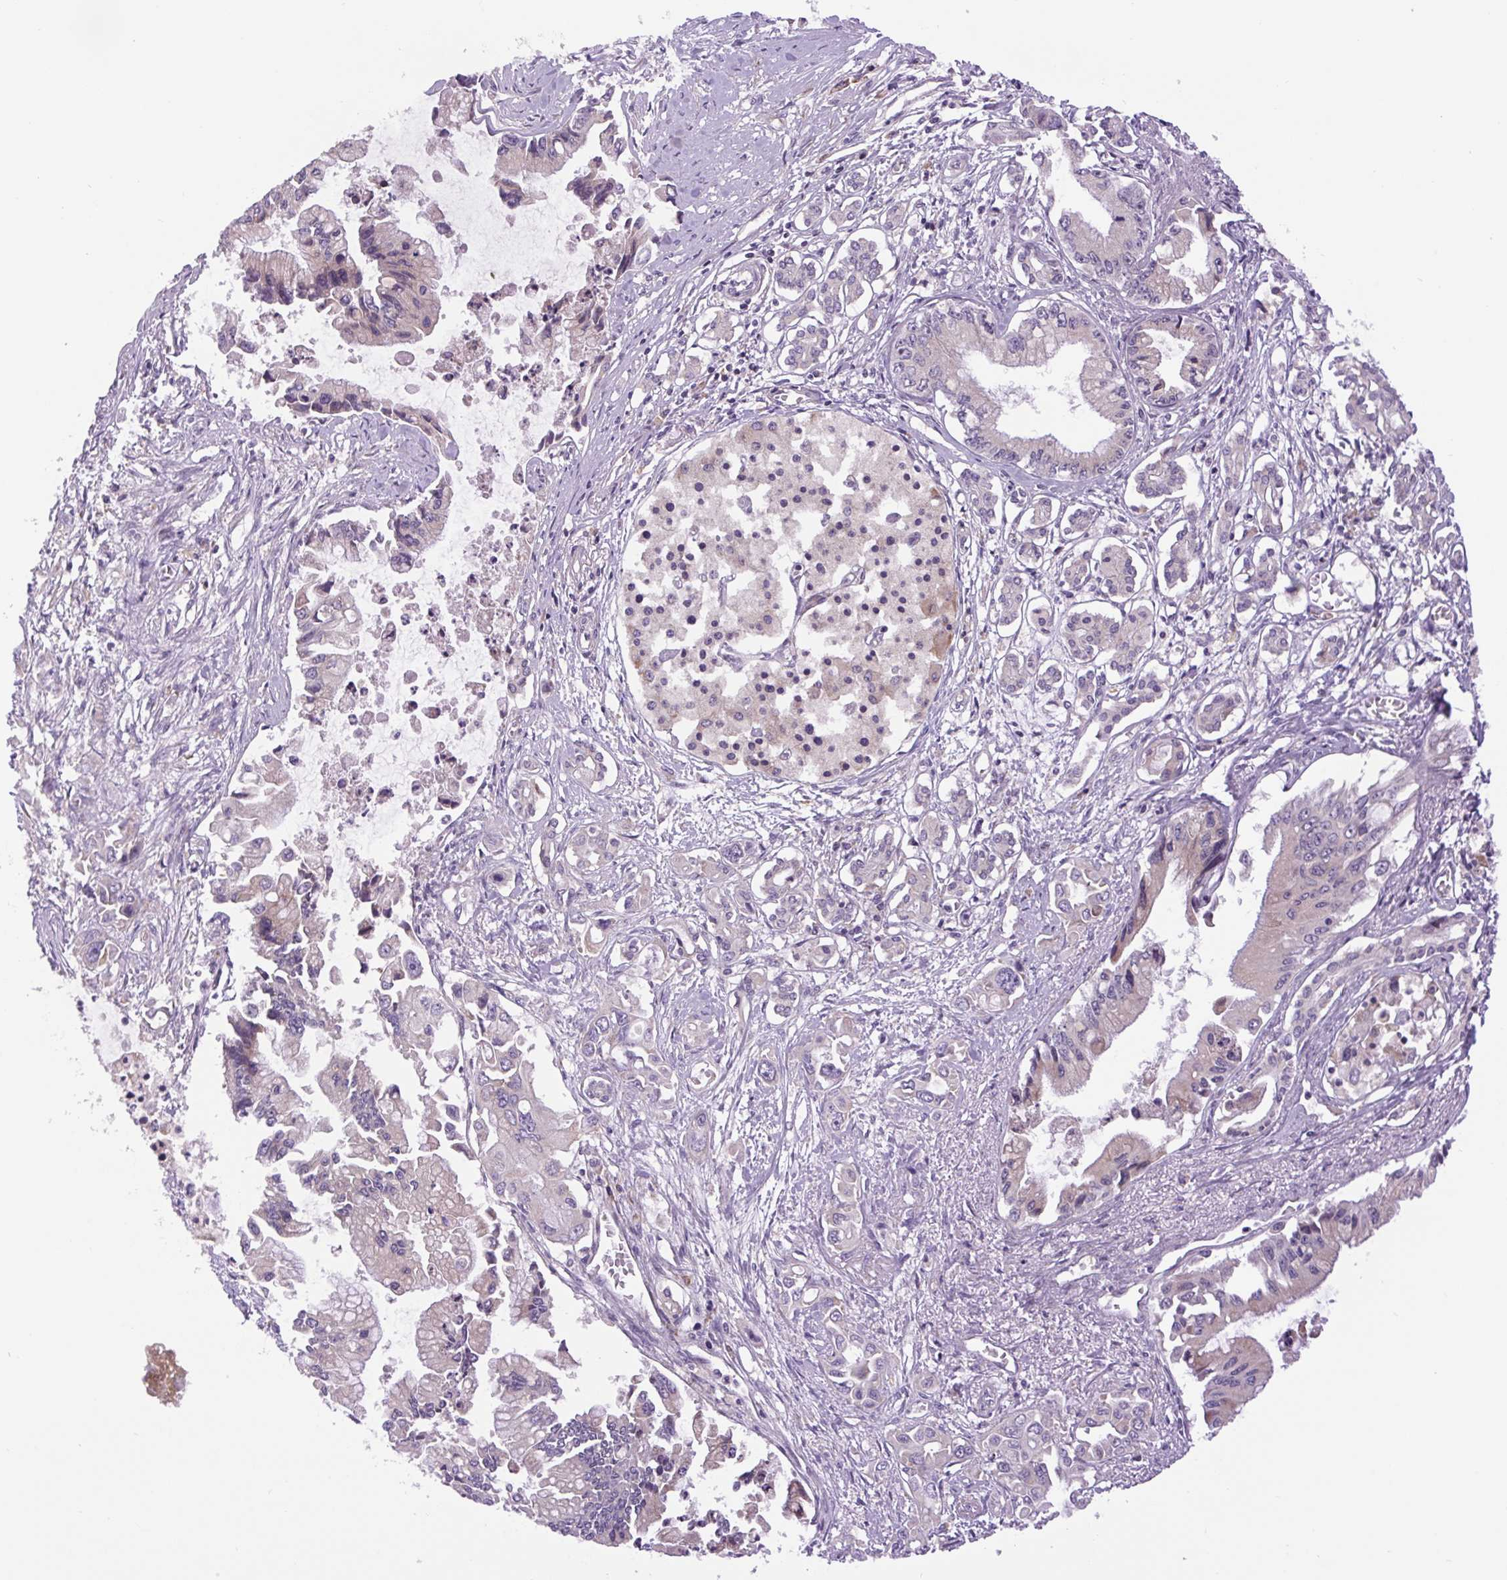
{"staining": {"intensity": "negative", "quantity": "none", "location": "none"}, "tissue": "pancreatic cancer", "cell_type": "Tumor cells", "image_type": "cancer", "snomed": [{"axis": "morphology", "description": "Adenocarcinoma, NOS"}, {"axis": "topography", "description": "Pancreas"}], "caption": "Tumor cells show no significant positivity in pancreatic cancer (adenocarcinoma). (Stains: DAB IHC with hematoxylin counter stain, Microscopy: brightfield microscopy at high magnification).", "gene": "MINK1", "patient": {"sex": "male", "age": 84}}